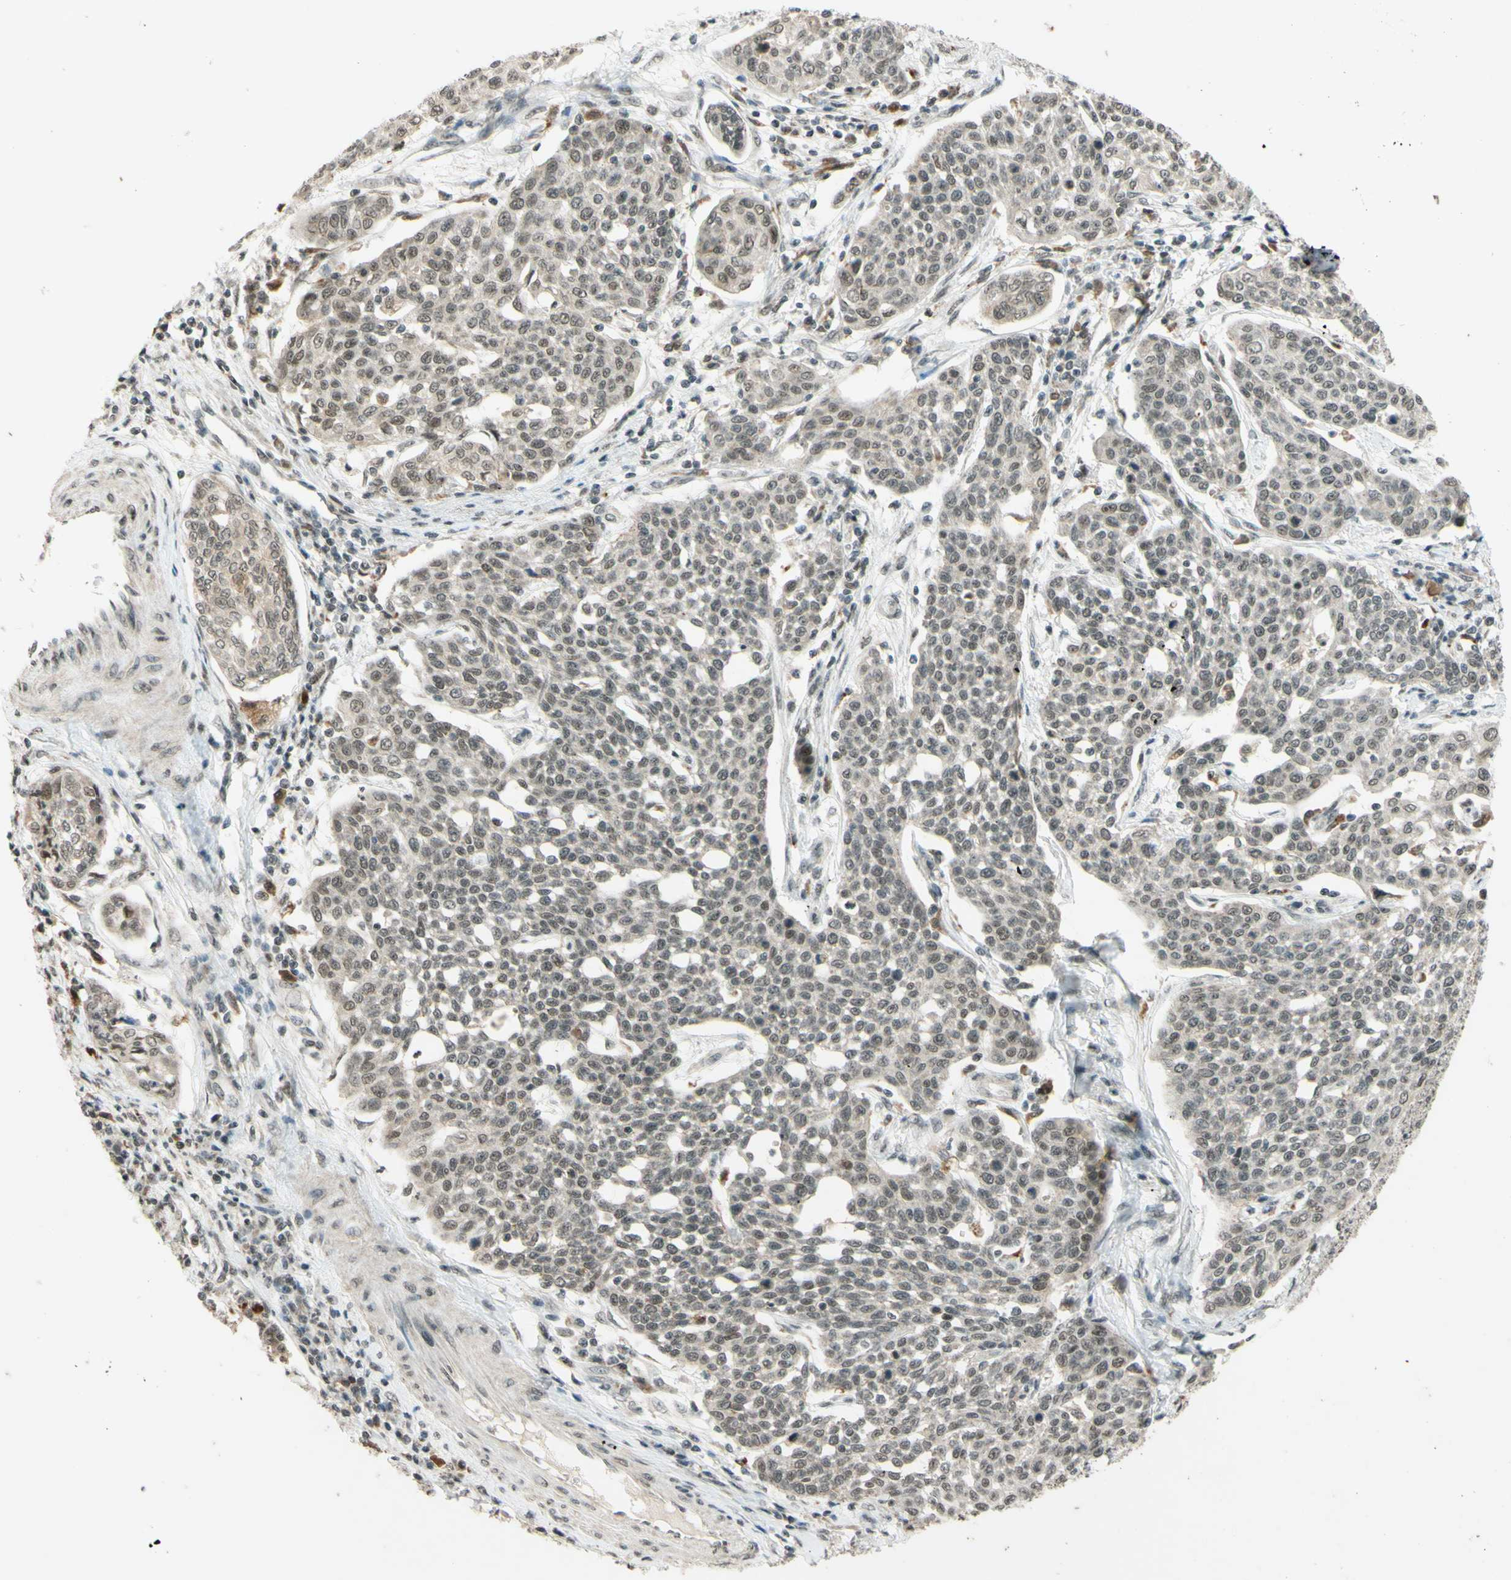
{"staining": {"intensity": "weak", "quantity": ">75%", "location": "nuclear"}, "tissue": "cervical cancer", "cell_type": "Tumor cells", "image_type": "cancer", "snomed": [{"axis": "morphology", "description": "Squamous cell carcinoma, NOS"}, {"axis": "topography", "description": "Cervix"}], "caption": "The photomicrograph exhibits a brown stain indicating the presence of a protein in the nuclear of tumor cells in cervical squamous cell carcinoma.", "gene": "SMARCB1", "patient": {"sex": "female", "age": 34}}